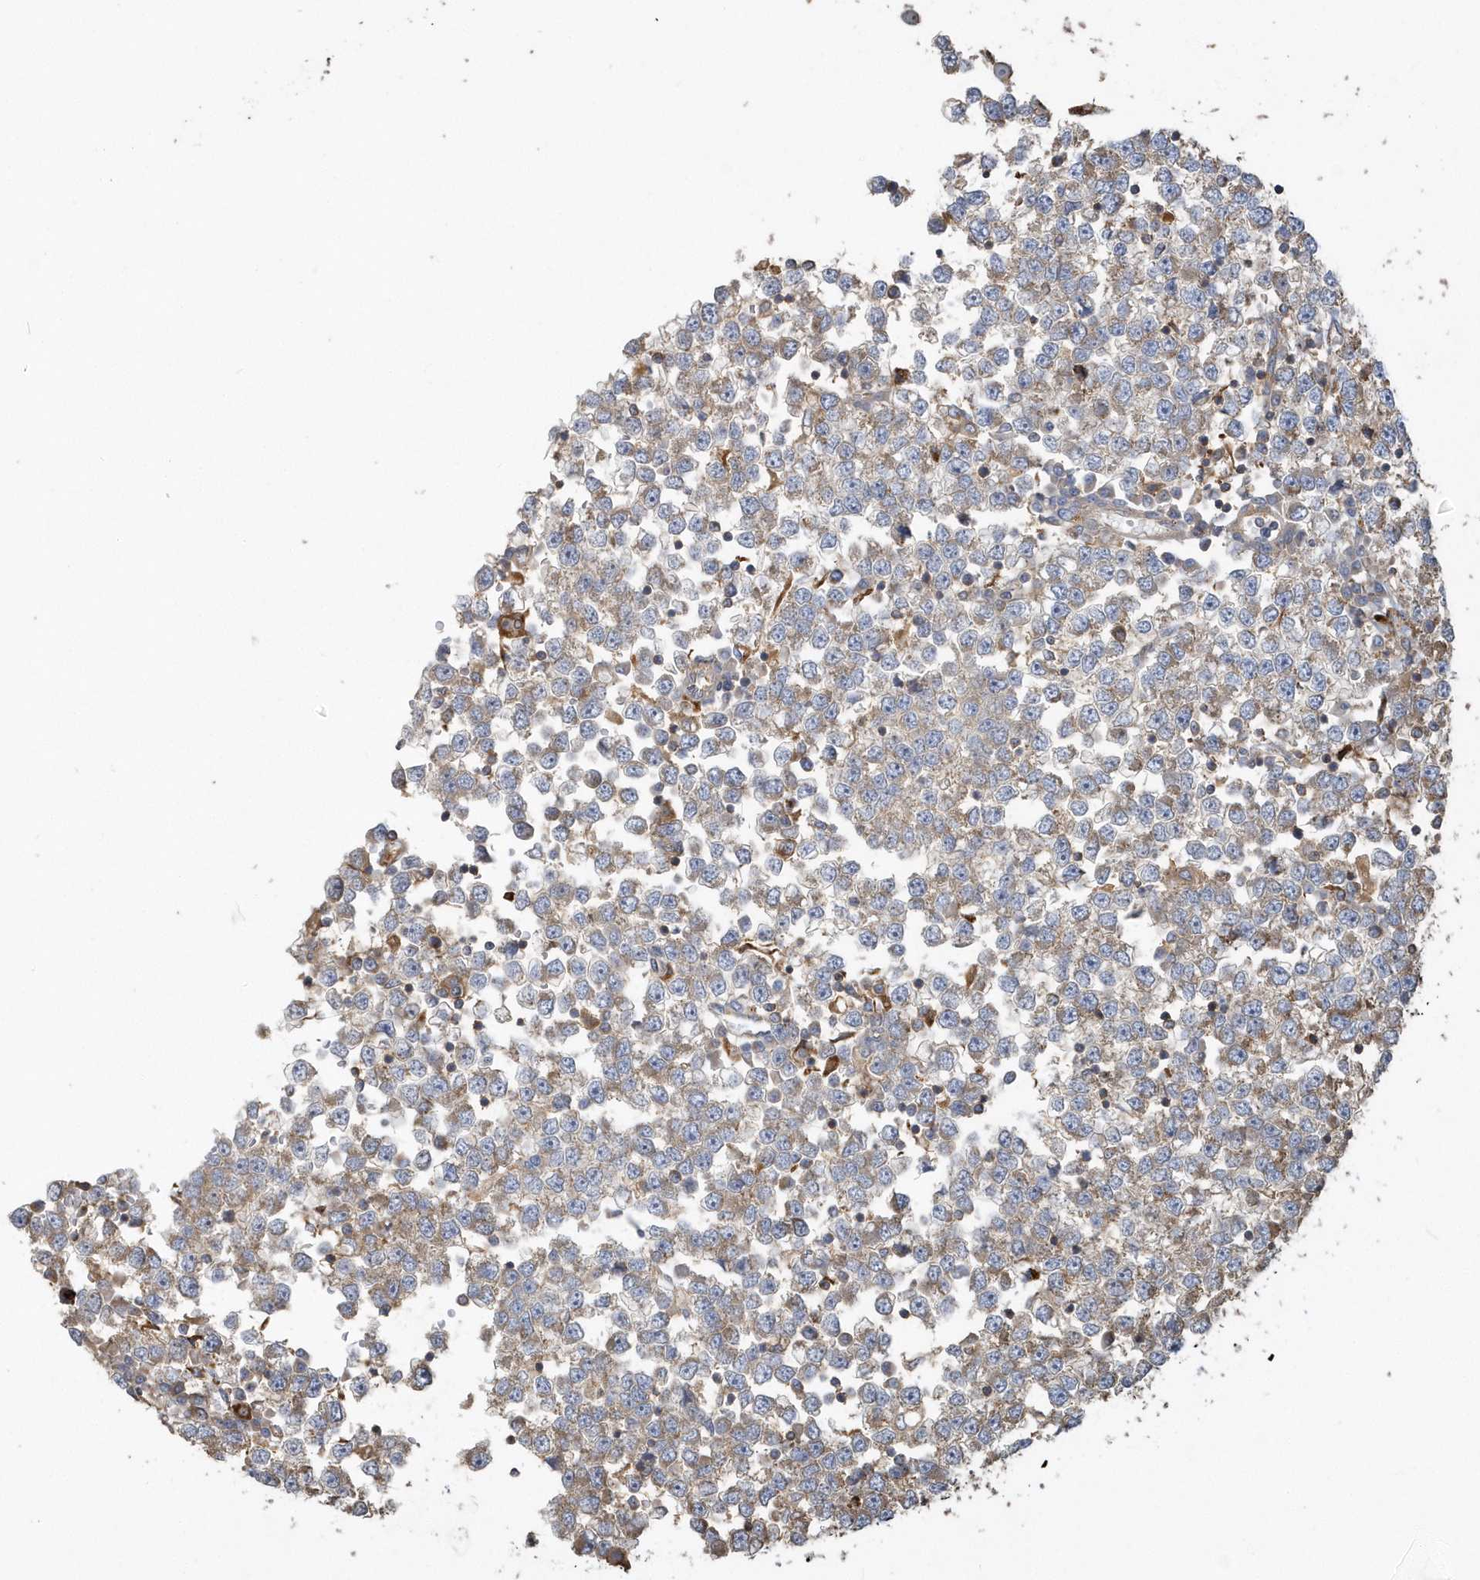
{"staining": {"intensity": "weak", "quantity": "<25%", "location": "cytoplasmic/membranous"}, "tissue": "testis cancer", "cell_type": "Tumor cells", "image_type": "cancer", "snomed": [{"axis": "morphology", "description": "Seminoma, NOS"}, {"axis": "topography", "description": "Testis"}], "caption": "An immunohistochemistry photomicrograph of testis seminoma is shown. There is no staining in tumor cells of testis seminoma.", "gene": "TRAIP", "patient": {"sex": "male", "age": 65}}